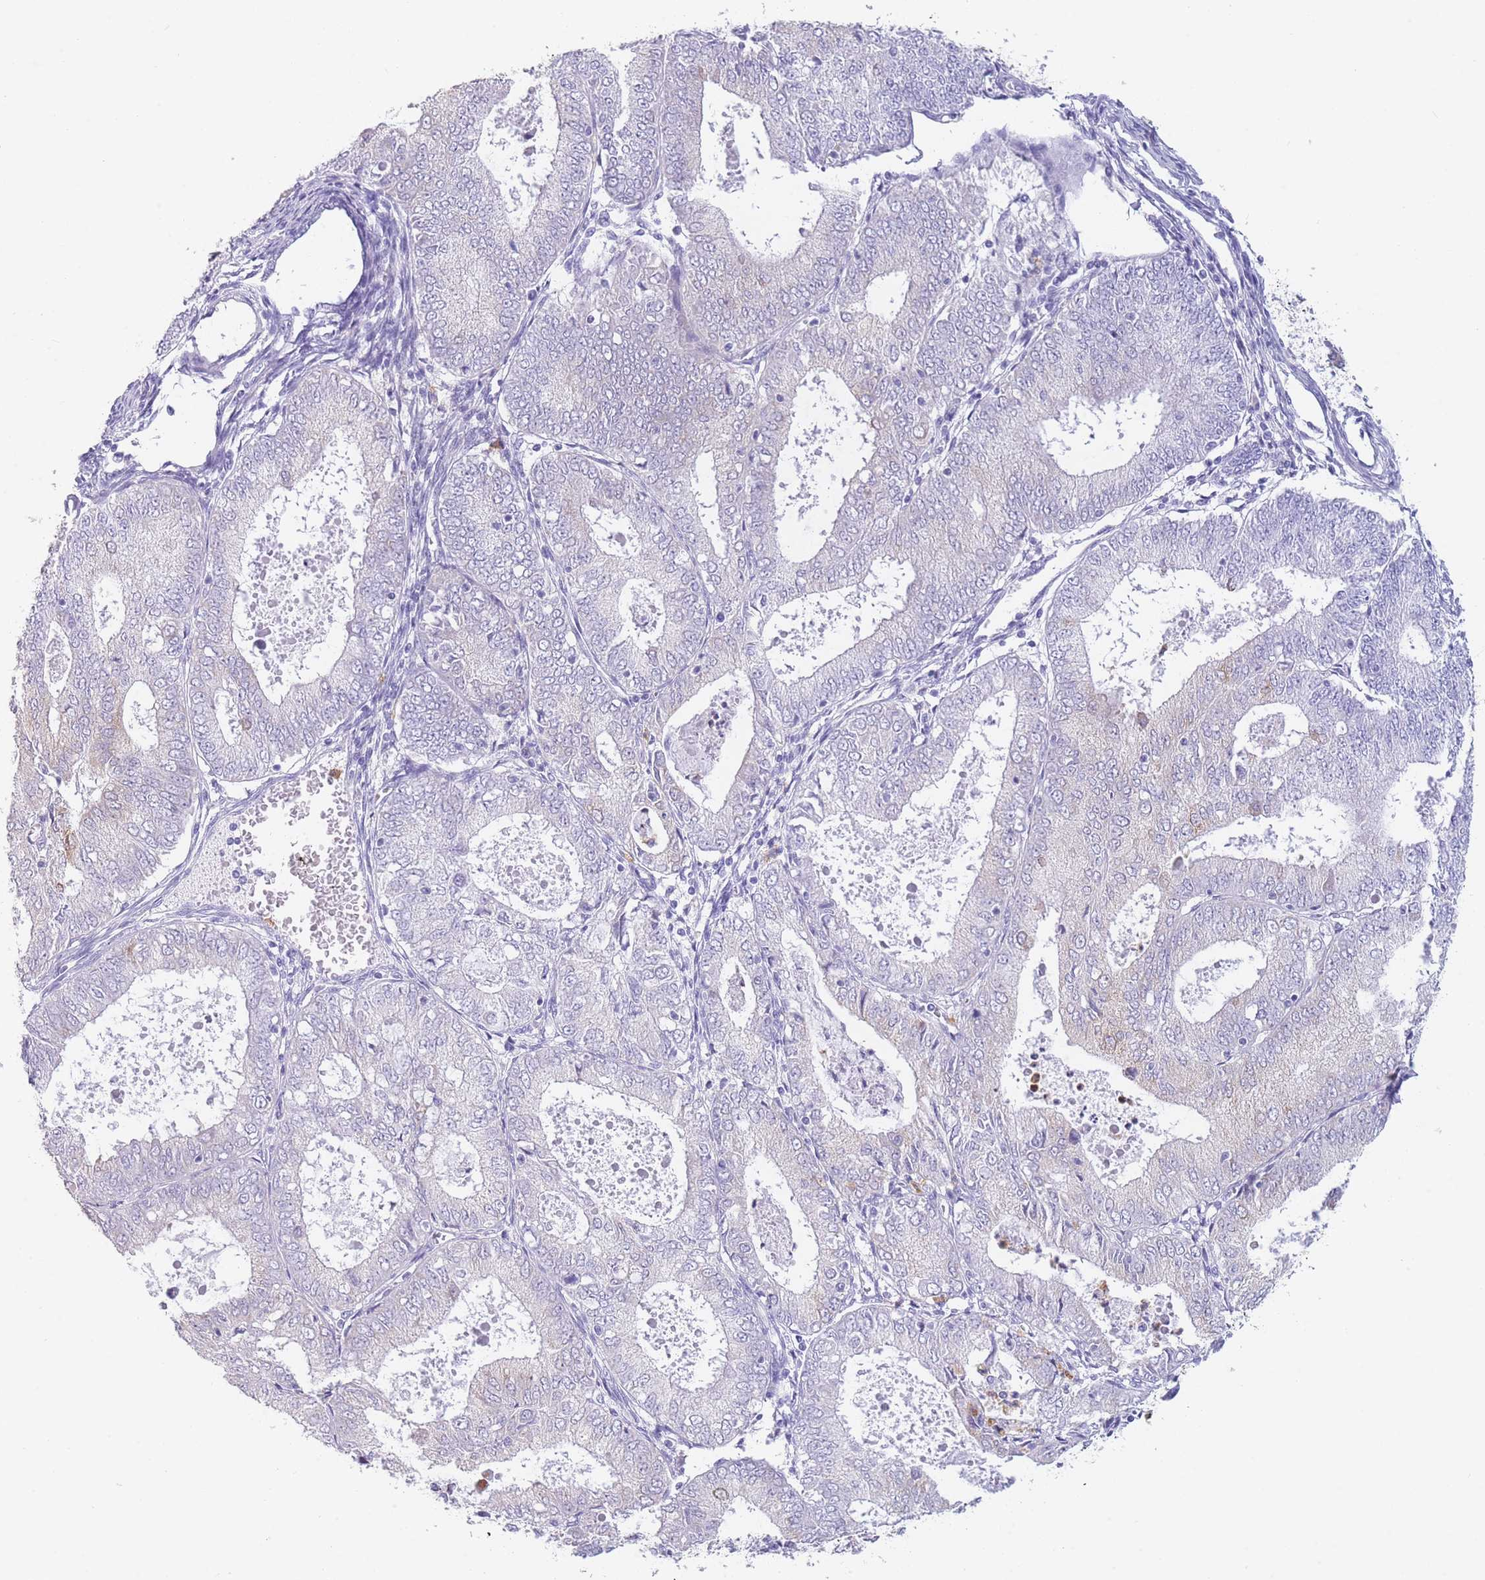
{"staining": {"intensity": "negative", "quantity": "none", "location": "none"}, "tissue": "endometrial cancer", "cell_type": "Tumor cells", "image_type": "cancer", "snomed": [{"axis": "morphology", "description": "Adenocarcinoma, NOS"}, {"axis": "topography", "description": "Endometrium"}], "caption": "Human endometrial cancer stained for a protein using immunohistochemistry reveals no expression in tumor cells.", "gene": "ZNF627", "patient": {"sex": "female", "age": 57}}